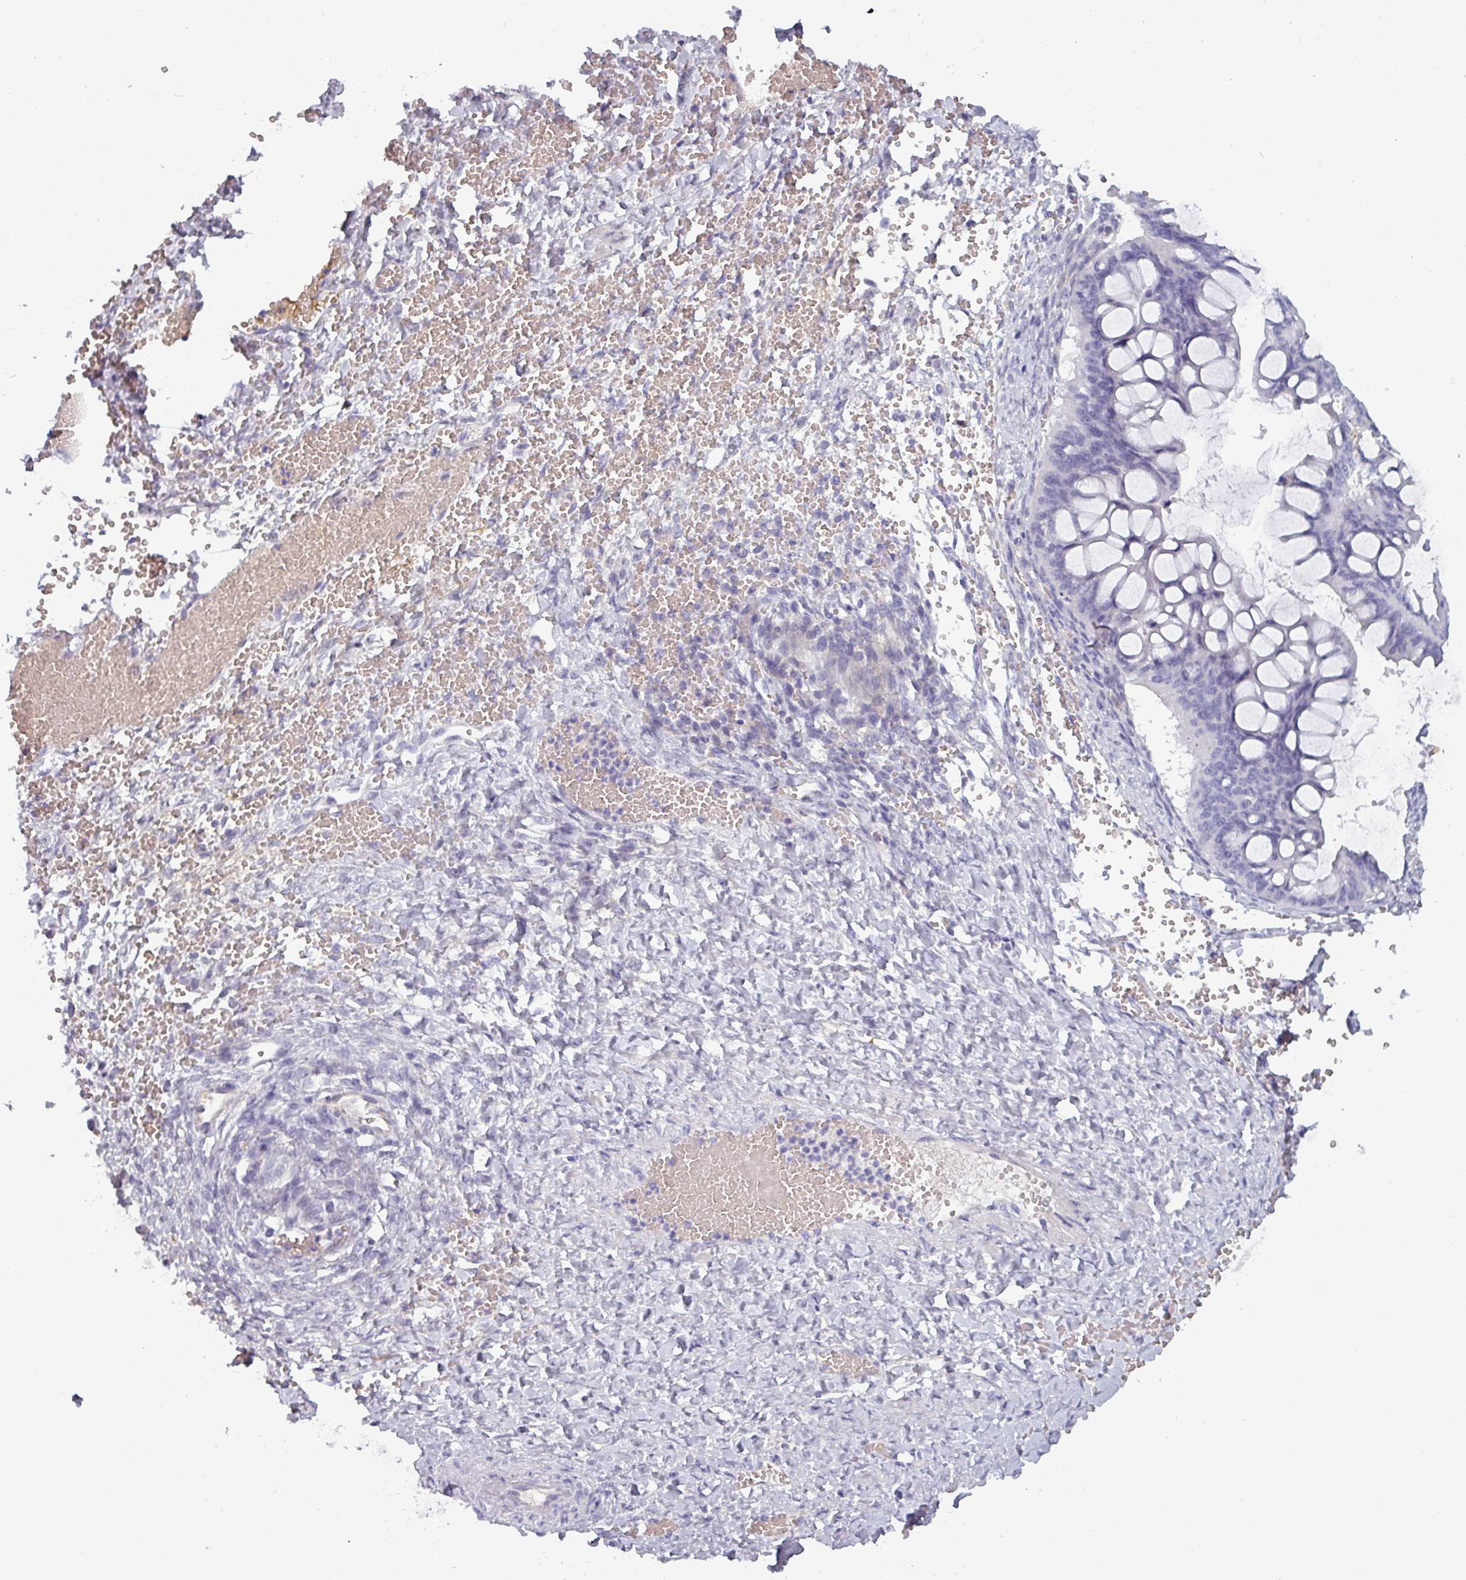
{"staining": {"intensity": "negative", "quantity": "none", "location": "none"}, "tissue": "ovarian cancer", "cell_type": "Tumor cells", "image_type": "cancer", "snomed": [{"axis": "morphology", "description": "Cystadenocarcinoma, mucinous, NOS"}, {"axis": "topography", "description": "Ovary"}], "caption": "The immunohistochemistry image has no significant staining in tumor cells of mucinous cystadenocarcinoma (ovarian) tissue.", "gene": "AREL1", "patient": {"sex": "female", "age": 73}}